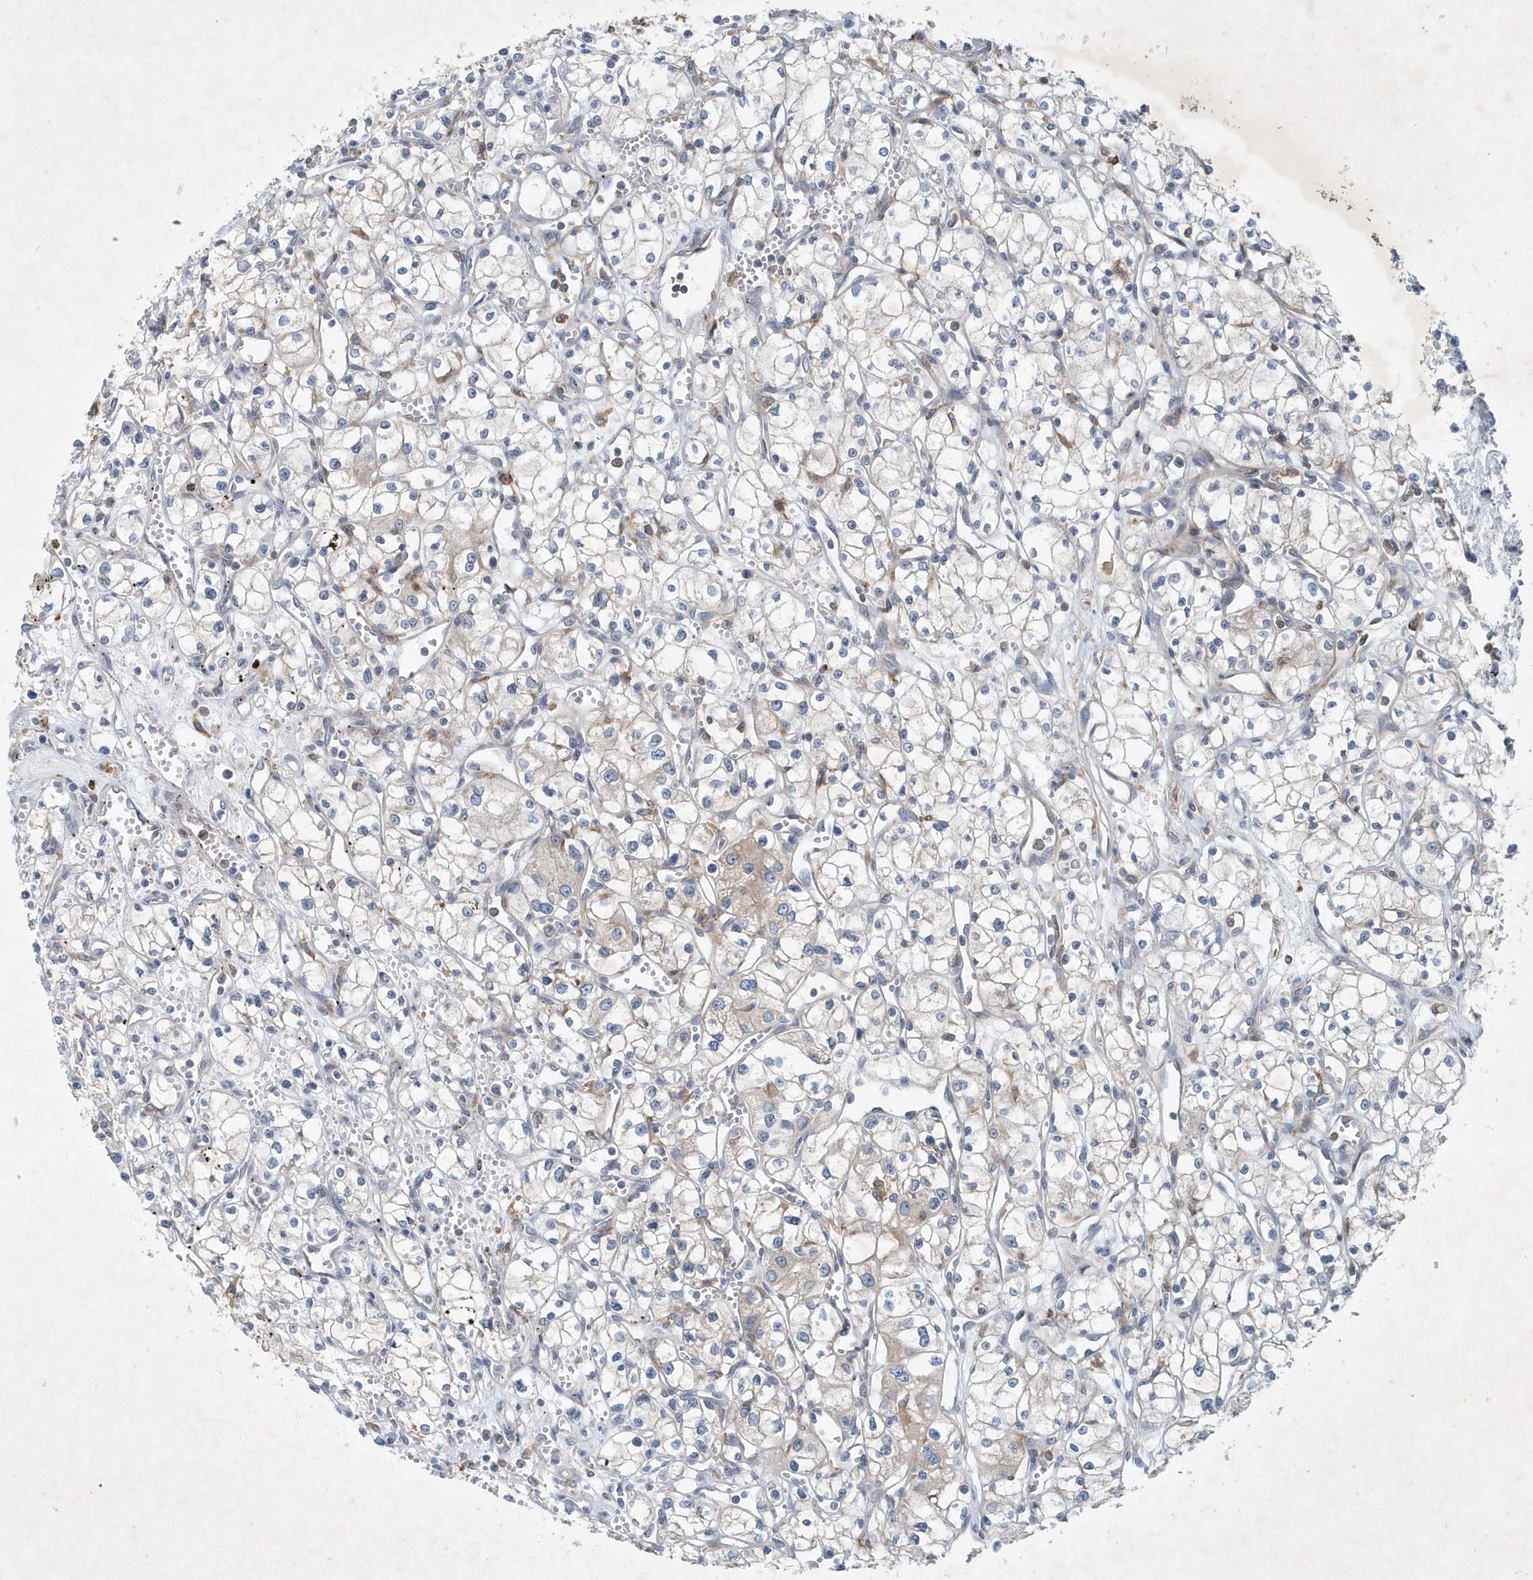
{"staining": {"intensity": "negative", "quantity": "none", "location": "none"}, "tissue": "renal cancer", "cell_type": "Tumor cells", "image_type": "cancer", "snomed": [{"axis": "morphology", "description": "Adenocarcinoma, NOS"}, {"axis": "topography", "description": "Kidney"}], "caption": "DAB immunohistochemical staining of renal adenocarcinoma shows no significant staining in tumor cells.", "gene": "P2RY10", "patient": {"sex": "male", "age": 59}}